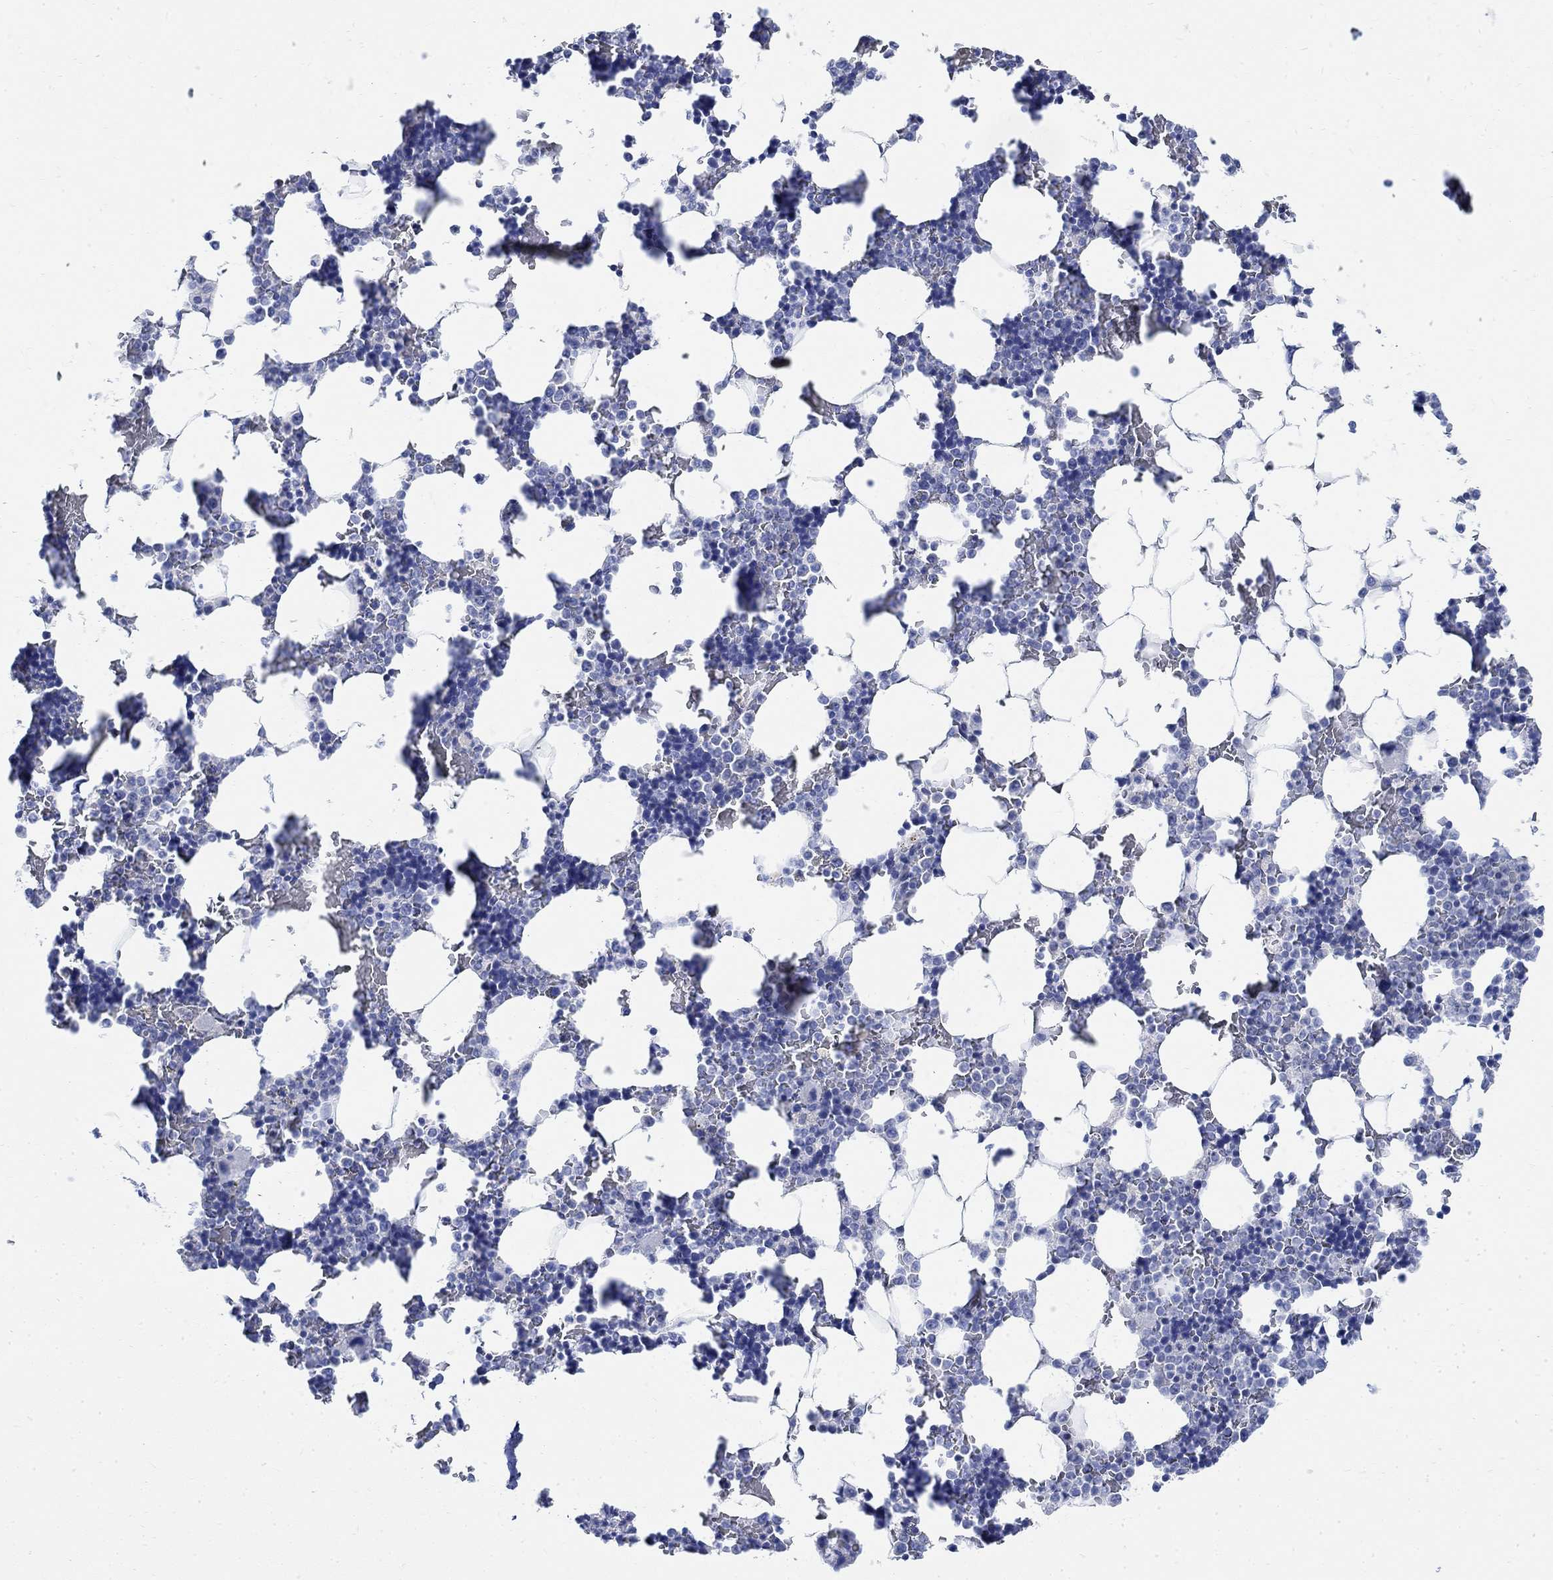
{"staining": {"intensity": "negative", "quantity": "none", "location": "none"}, "tissue": "bone marrow", "cell_type": "Hematopoietic cells", "image_type": "normal", "snomed": [{"axis": "morphology", "description": "Normal tissue, NOS"}, {"axis": "topography", "description": "Bone marrow"}], "caption": "The image demonstrates no staining of hematopoietic cells in normal bone marrow. (Stains: DAB (3,3'-diaminobenzidine) IHC with hematoxylin counter stain, Microscopy: brightfield microscopy at high magnification).", "gene": "CAMK2N1", "patient": {"sex": "male", "age": 51}}